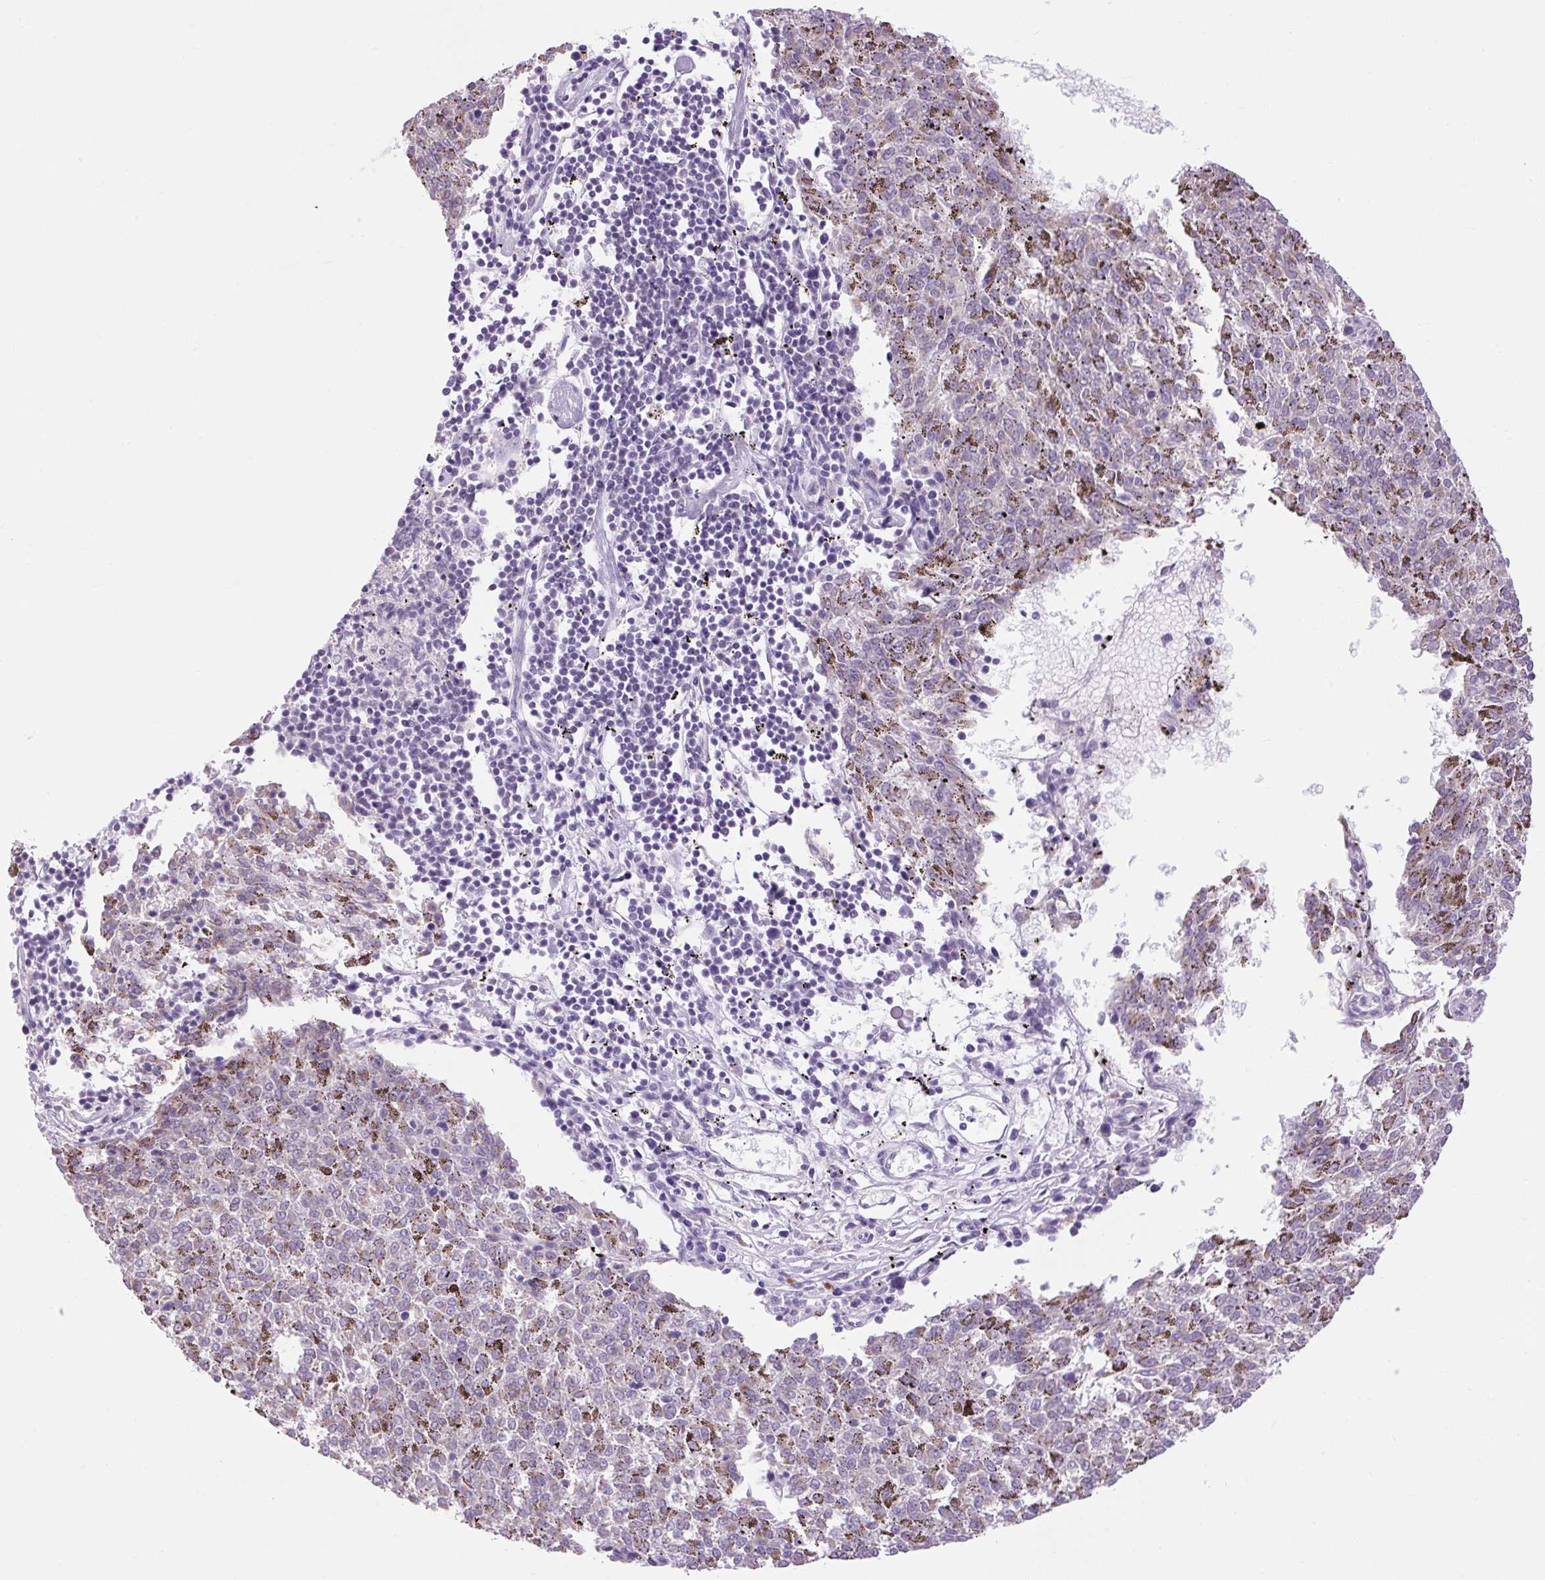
{"staining": {"intensity": "negative", "quantity": "none", "location": "none"}, "tissue": "melanoma", "cell_type": "Tumor cells", "image_type": "cancer", "snomed": [{"axis": "morphology", "description": "Malignant melanoma, NOS"}, {"axis": "topography", "description": "Skin"}], "caption": "An immunohistochemistry (IHC) photomicrograph of melanoma is shown. There is no staining in tumor cells of melanoma. (DAB IHC, high magnification).", "gene": "RNASE10", "patient": {"sex": "female", "age": 72}}